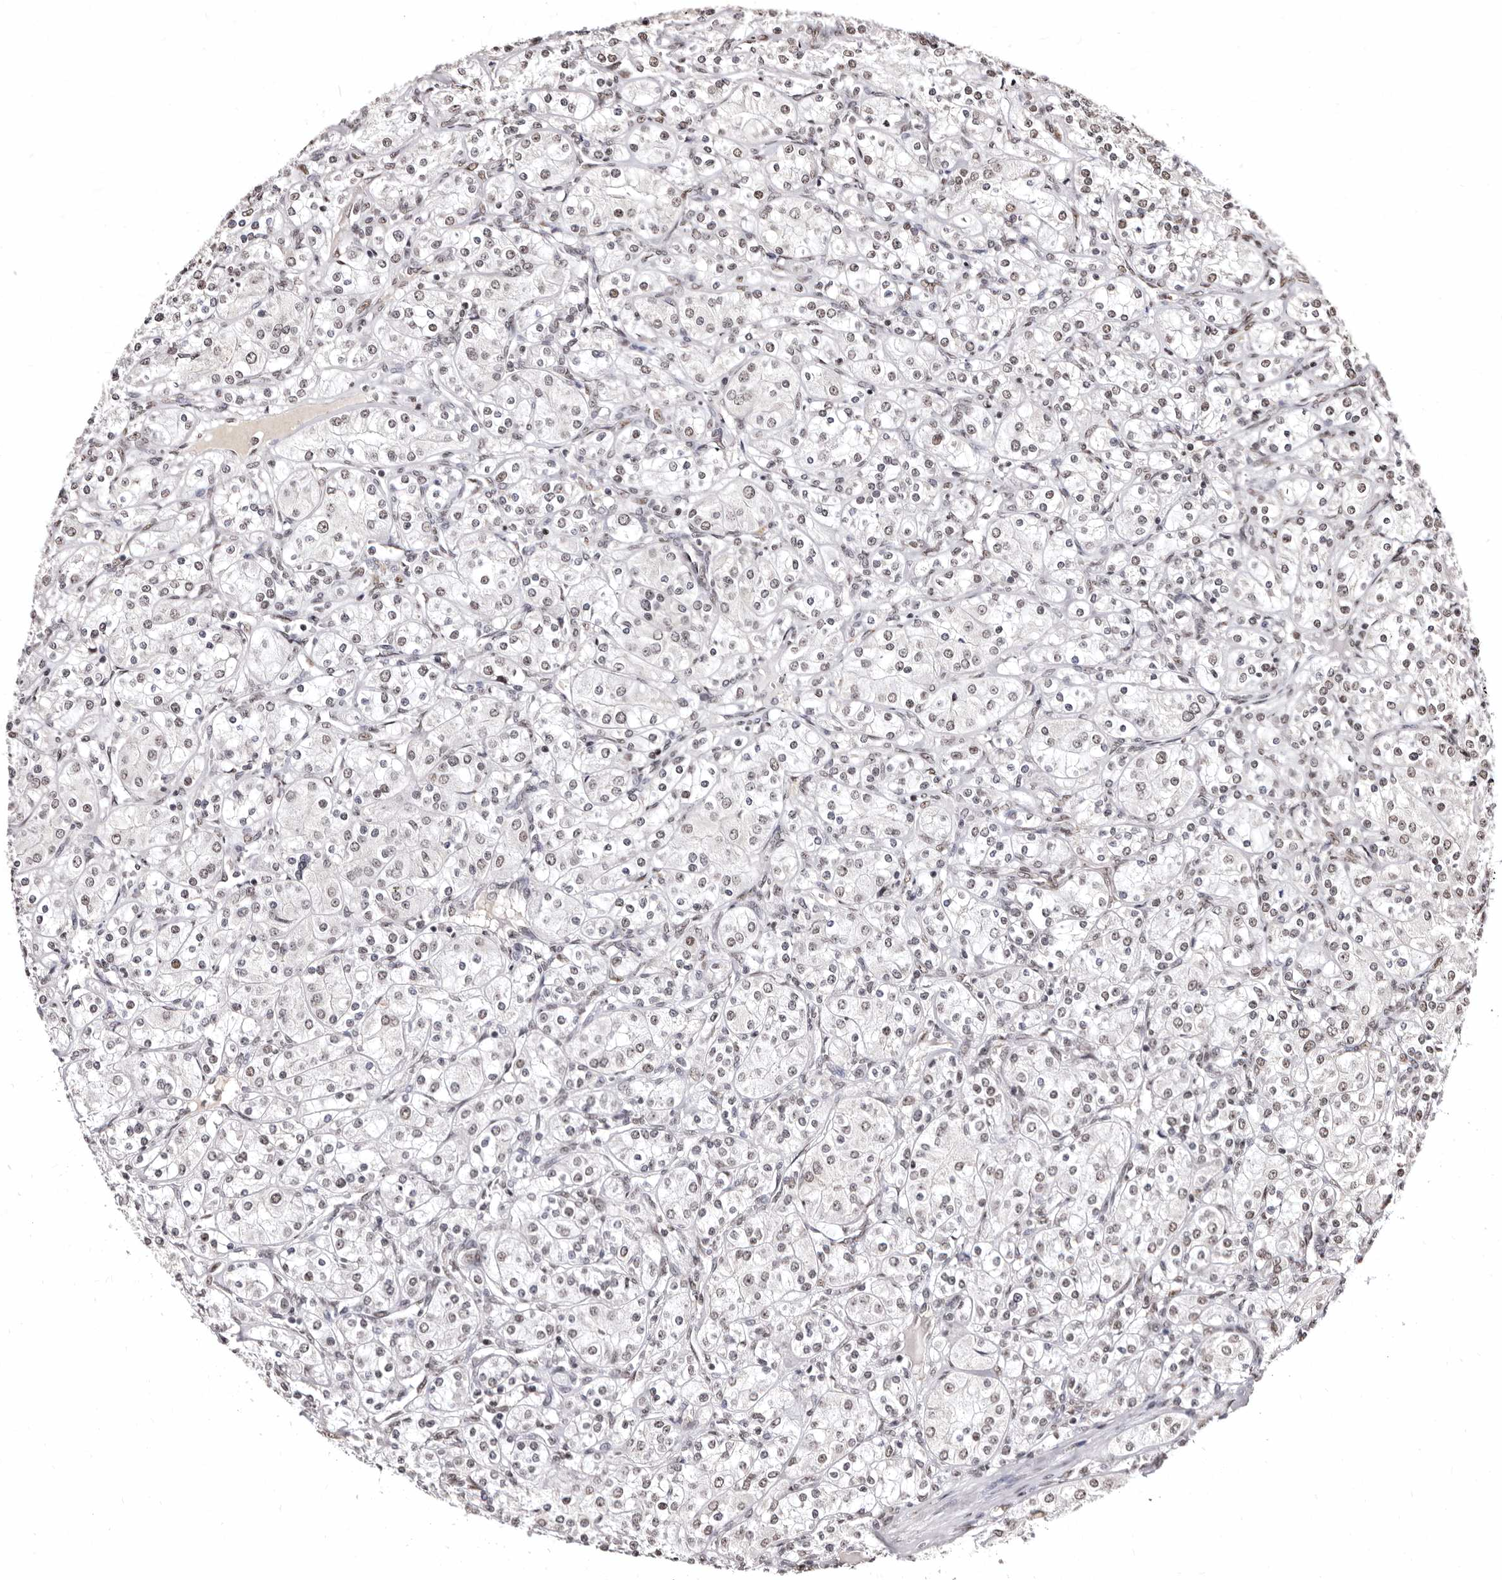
{"staining": {"intensity": "weak", "quantity": ">75%", "location": "nuclear"}, "tissue": "renal cancer", "cell_type": "Tumor cells", "image_type": "cancer", "snomed": [{"axis": "morphology", "description": "Adenocarcinoma, NOS"}, {"axis": "topography", "description": "Kidney"}], "caption": "Renal cancer tissue reveals weak nuclear positivity in approximately >75% of tumor cells", "gene": "ANAPC11", "patient": {"sex": "male", "age": 77}}